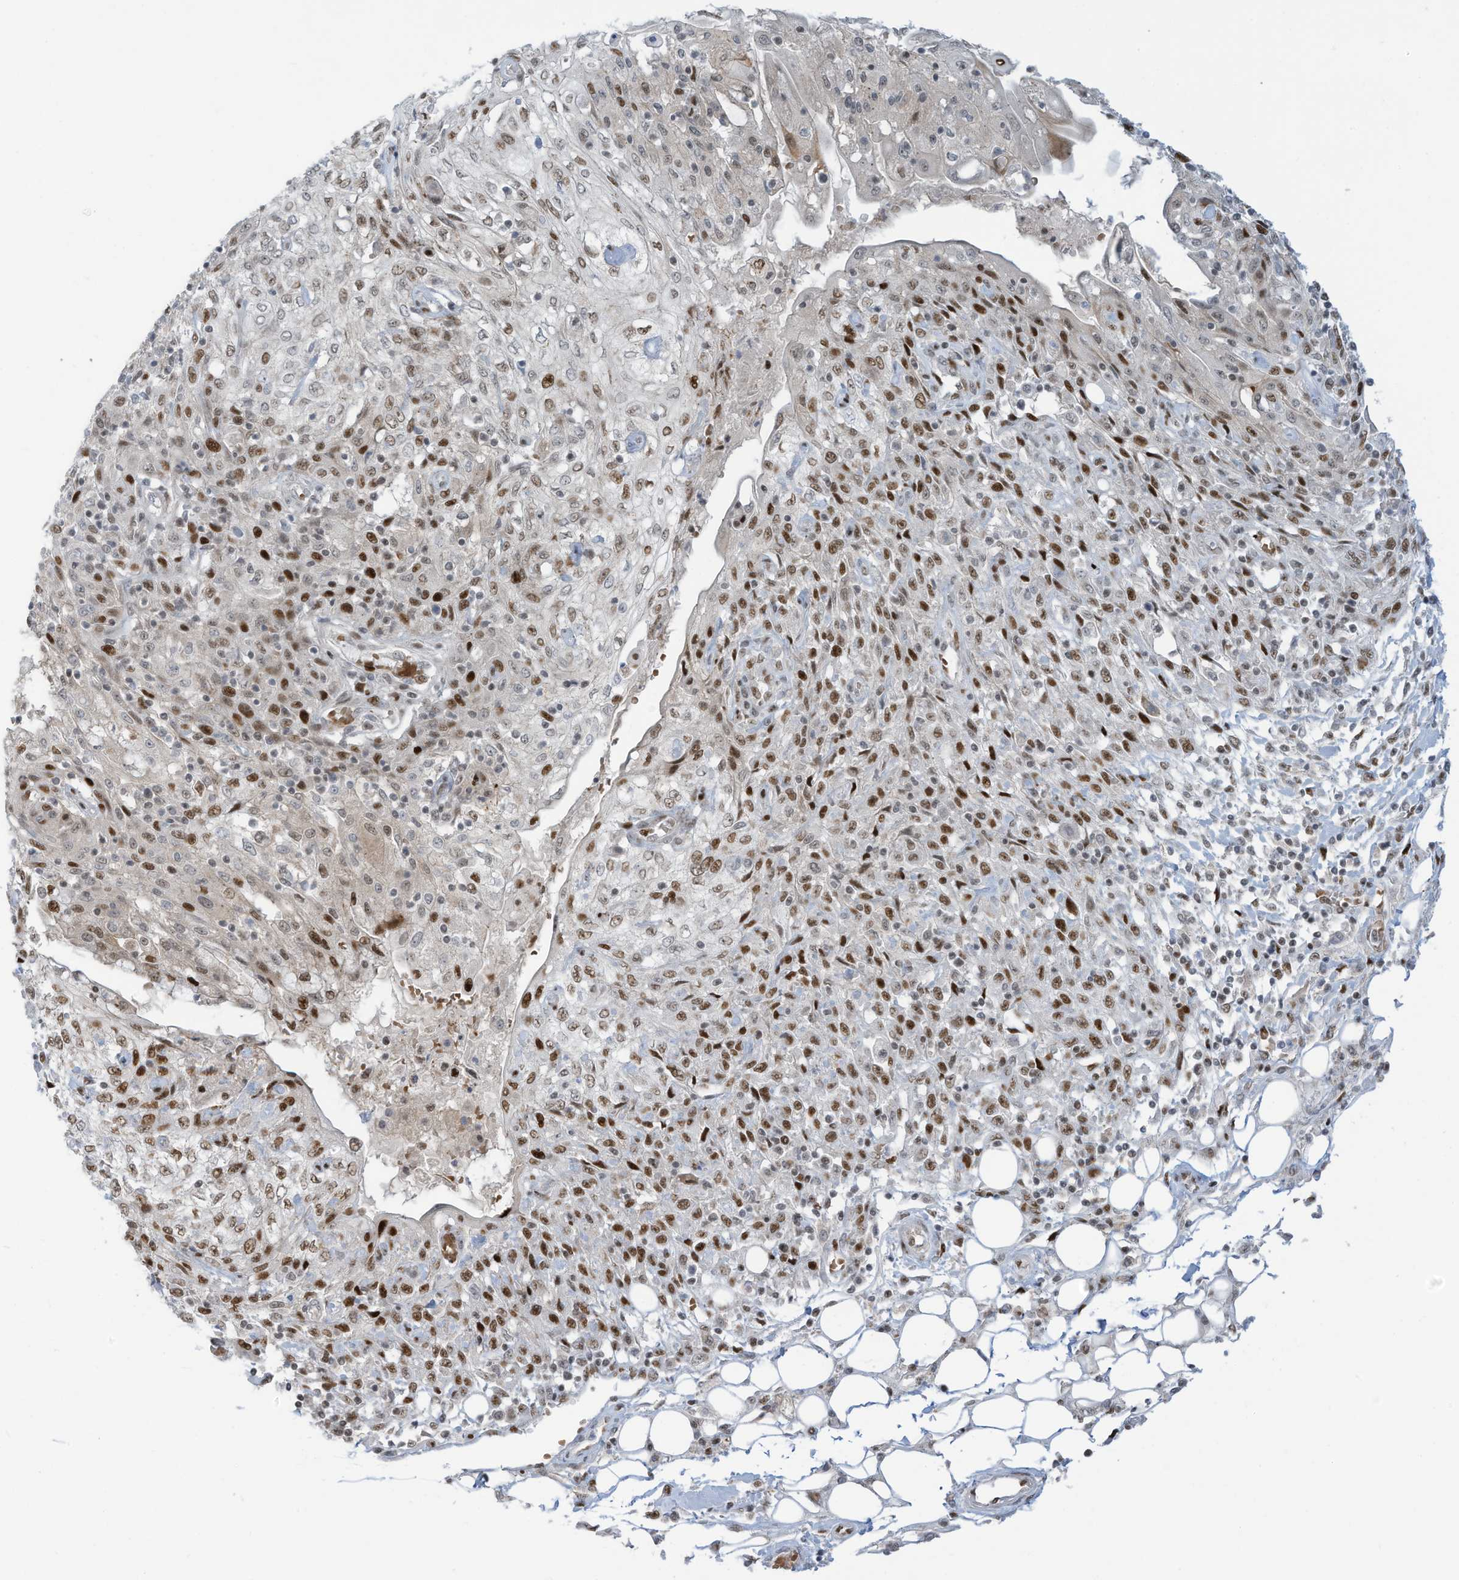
{"staining": {"intensity": "moderate", "quantity": ">75%", "location": "nuclear"}, "tissue": "skin cancer", "cell_type": "Tumor cells", "image_type": "cancer", "snomed": [{"axis": "morphology", "description": "Squamous cell carcinoma, NOS"}, {"axis": "morphology", "description": "Squamous cell carcinoma, metastatic, NOS"}, {"axis": "topography", "description": "Skin"}, {"axis": "topography", "description": "Lymph node"}], "caption": "Immunohistochemical staining of skin metastatic squamous cell carcinoma reveals moderate nuclear protein expression in approximately >75% of tumor cells. (DAB = brown stain, brightfield microscopy at high magnification).", "gene": "ZCWPW2", "patient": {"sex": "male", "age": 75}}